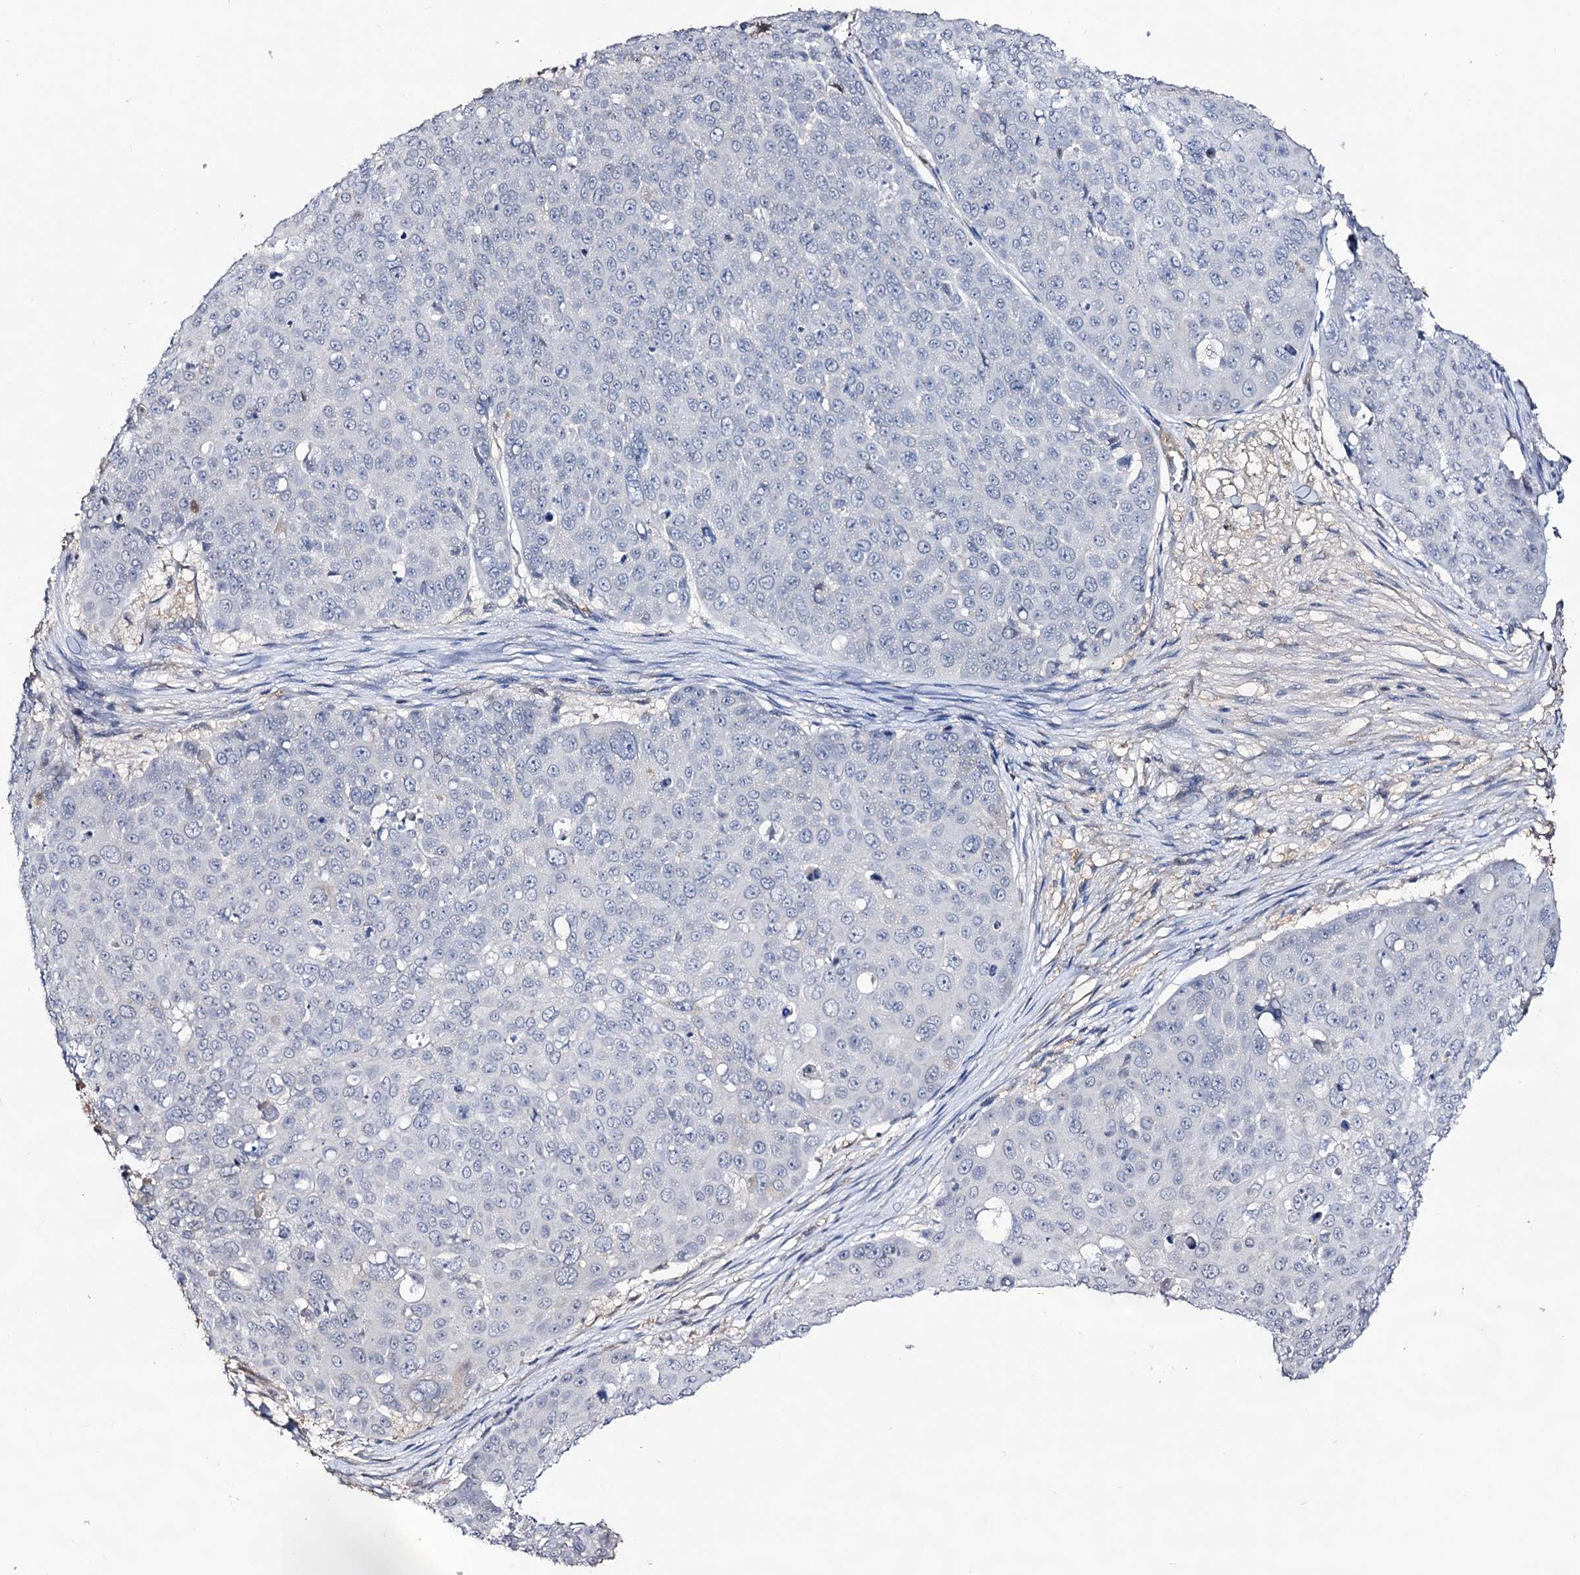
{"staining": {"intensity": "negative", "quantity": "none", "location": "none"}, "tissue": "skin cancer", "cell_type": "Tumor cells", "image_type": "cancer", "snomed": [{"axis": "morphology", "description": "Squamous cell carcinoma, NOS"}, {"axis": "topography", "description": "Skin"}], "caption": "Histopathology image shows no protein positivity in tumor cells of squamous cell carcinoma (skin) tissue. (DAB (3,3'-diaminobenzidine) immunohistochemistry (IHC), high magnification).", "gene": "PLIN1", "patient": {"sex": "male", "age": 71}}